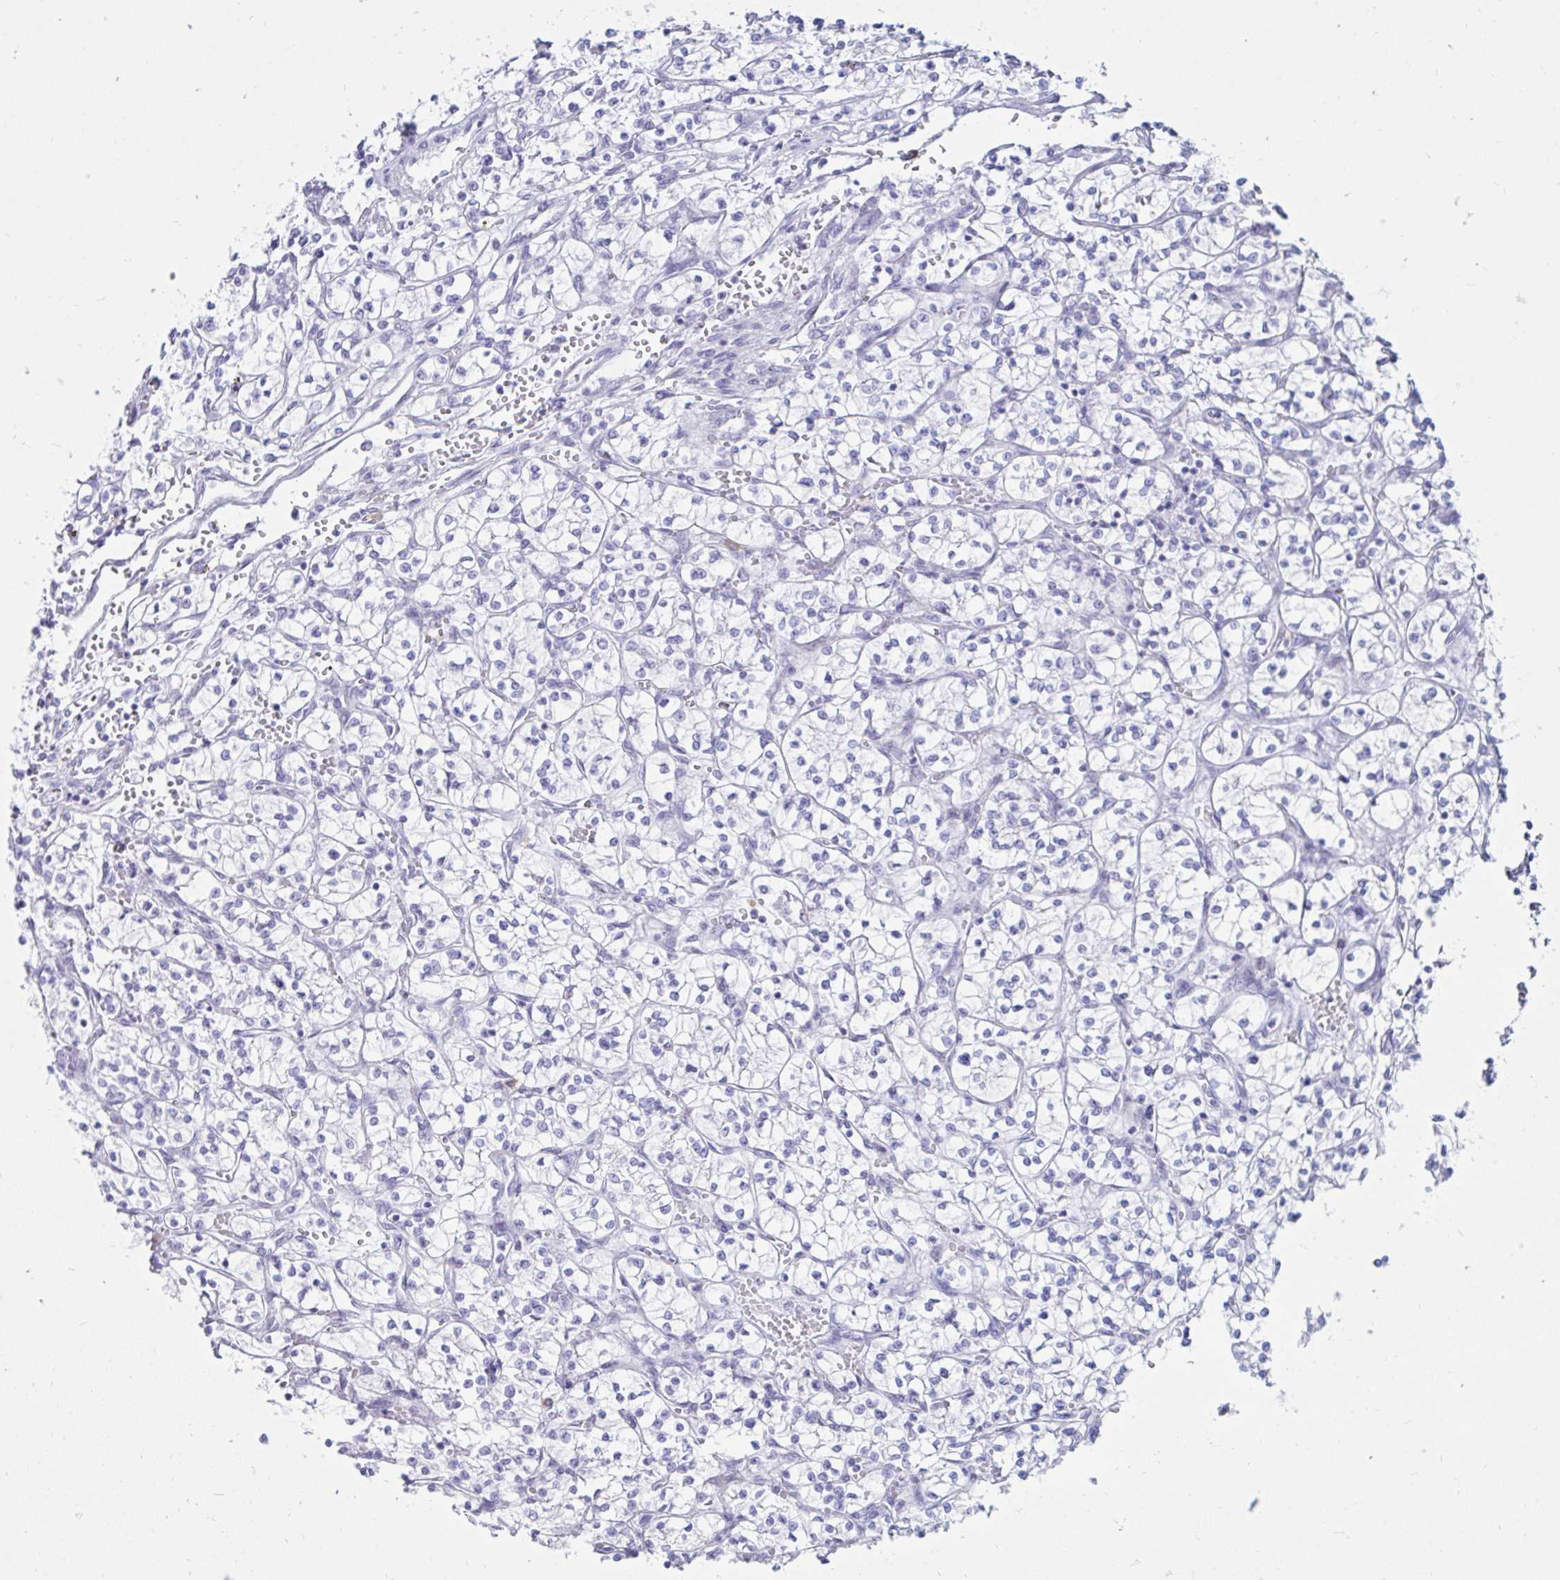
{"staining": {"intensity": "negative", "quantity": "none", "location": "none"}, "tissue": "renal cancer", "cell_type": "Tumor cells", "image_type": "cancer", "snomed": [{"axis": "morphology", "description": "Adenocarcinoma, NOS"}, {"axis": "topography", "description": "Kidney"}], "caption": "Immunohistochemistry (IHC) image of neoplastic tissue: human renal cancer (adenocarcinoma) stained with DAB (3,3'-diaminobenzidine) shows no significant protein expression in tumor cells.", "gene": "BEST1", "patient": {"sex": "female", "age": 64}}